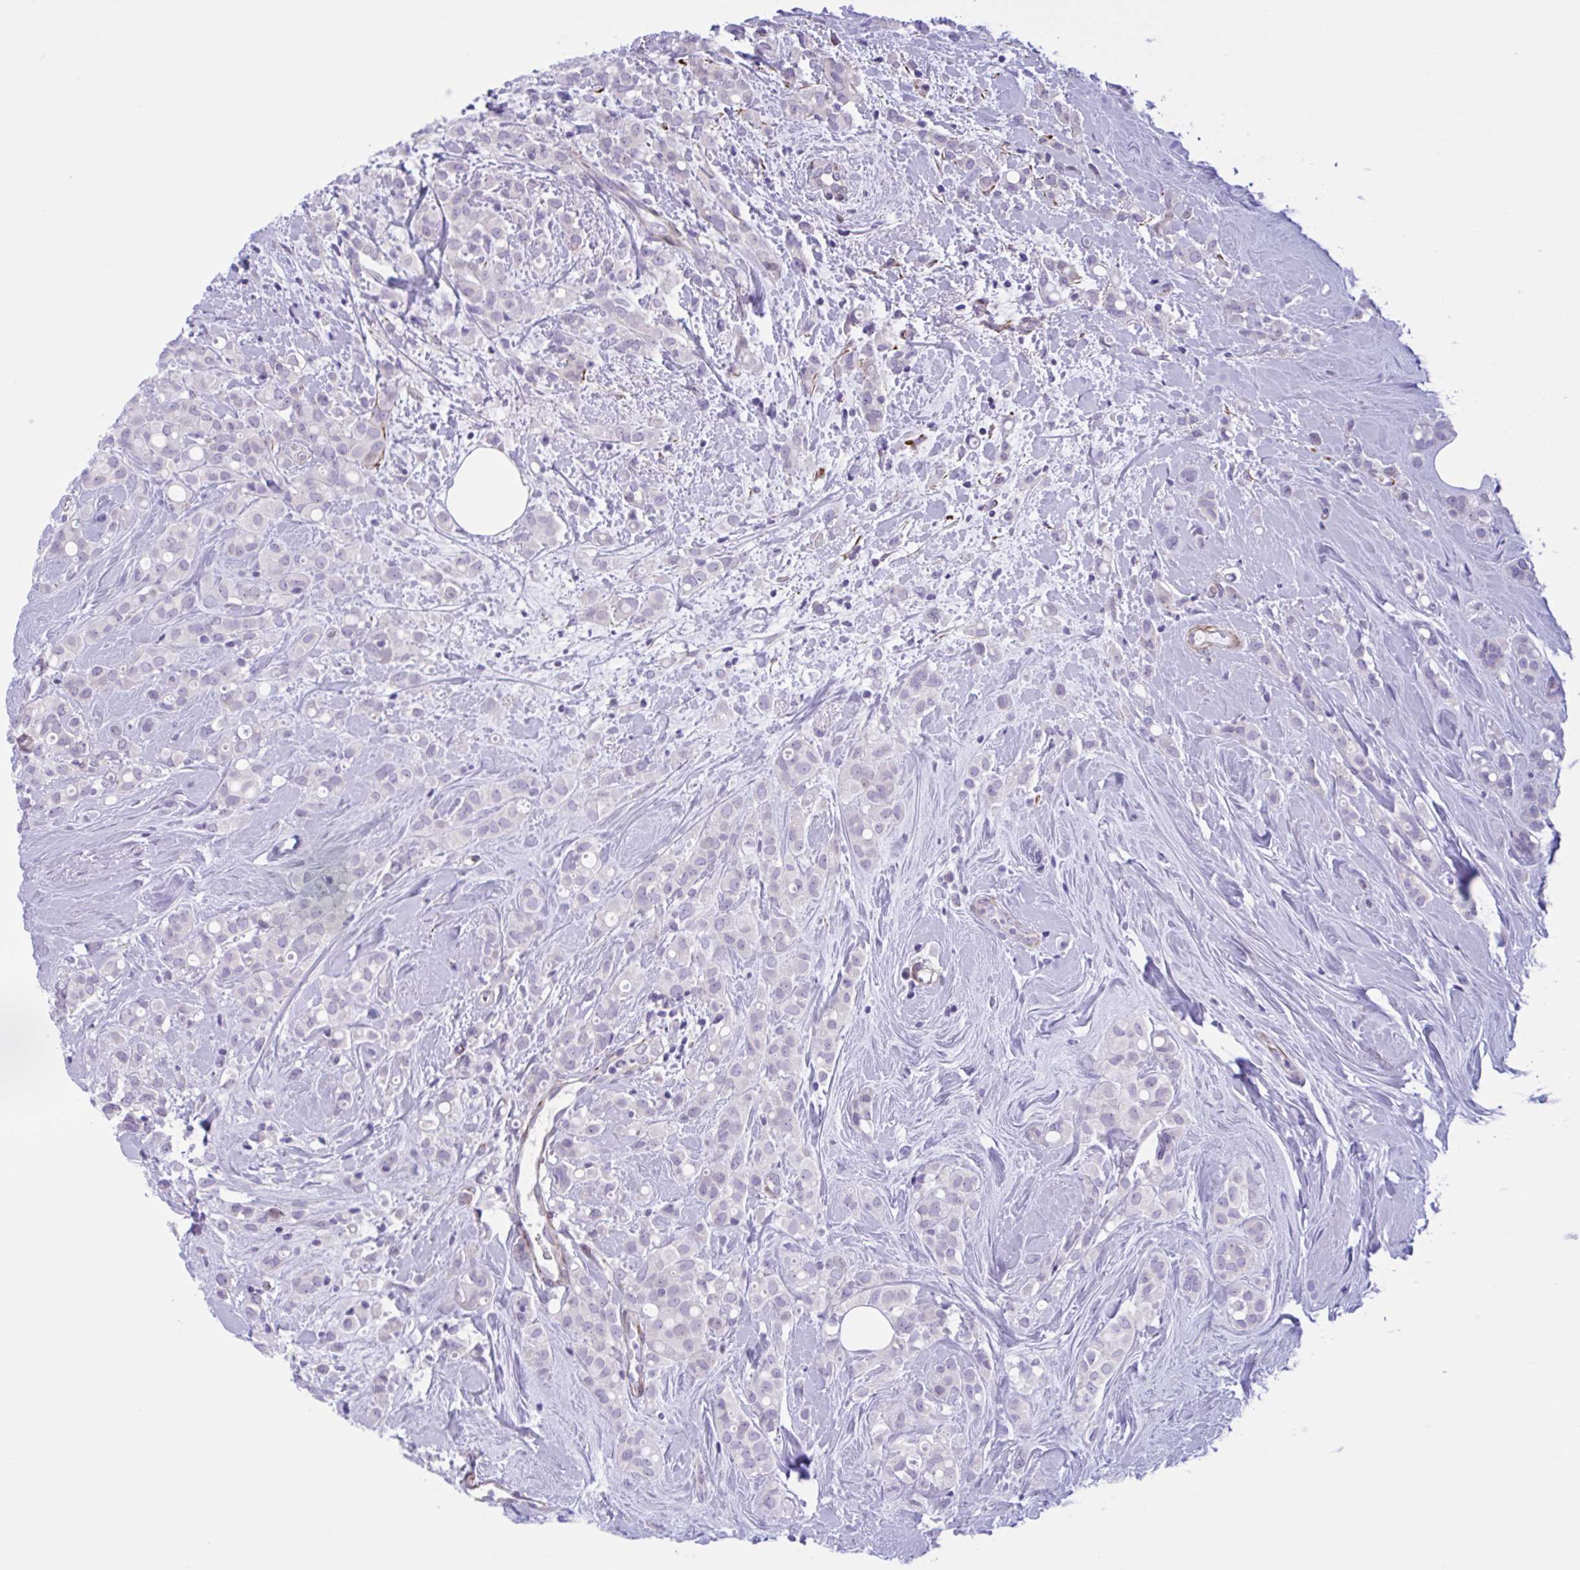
{"staining": {"intensity": "negative", "quantity": "none", "location": "none"}, "tissue": "breast cancer", "cell_type": "Tumor cells", "image_type": "cancer", "snomed": [{"axis": "morphology", "description": "Lobular carcinoma"}, {"axis": "topography", "description": "Breast"}], "caption": "An image of lobular carcinoma (breast) stained for a protein reveals no brown staining in tumor cells. (Stains: DAB (3,3'-diaminobenzidine) immunohistochemistry (IHC) with hematoxylin counter stain, Microscopy: brightfield microscopy at high magnification).", "gene": "AHCYL2", "patient": {"sex": "female", "age": 68}}